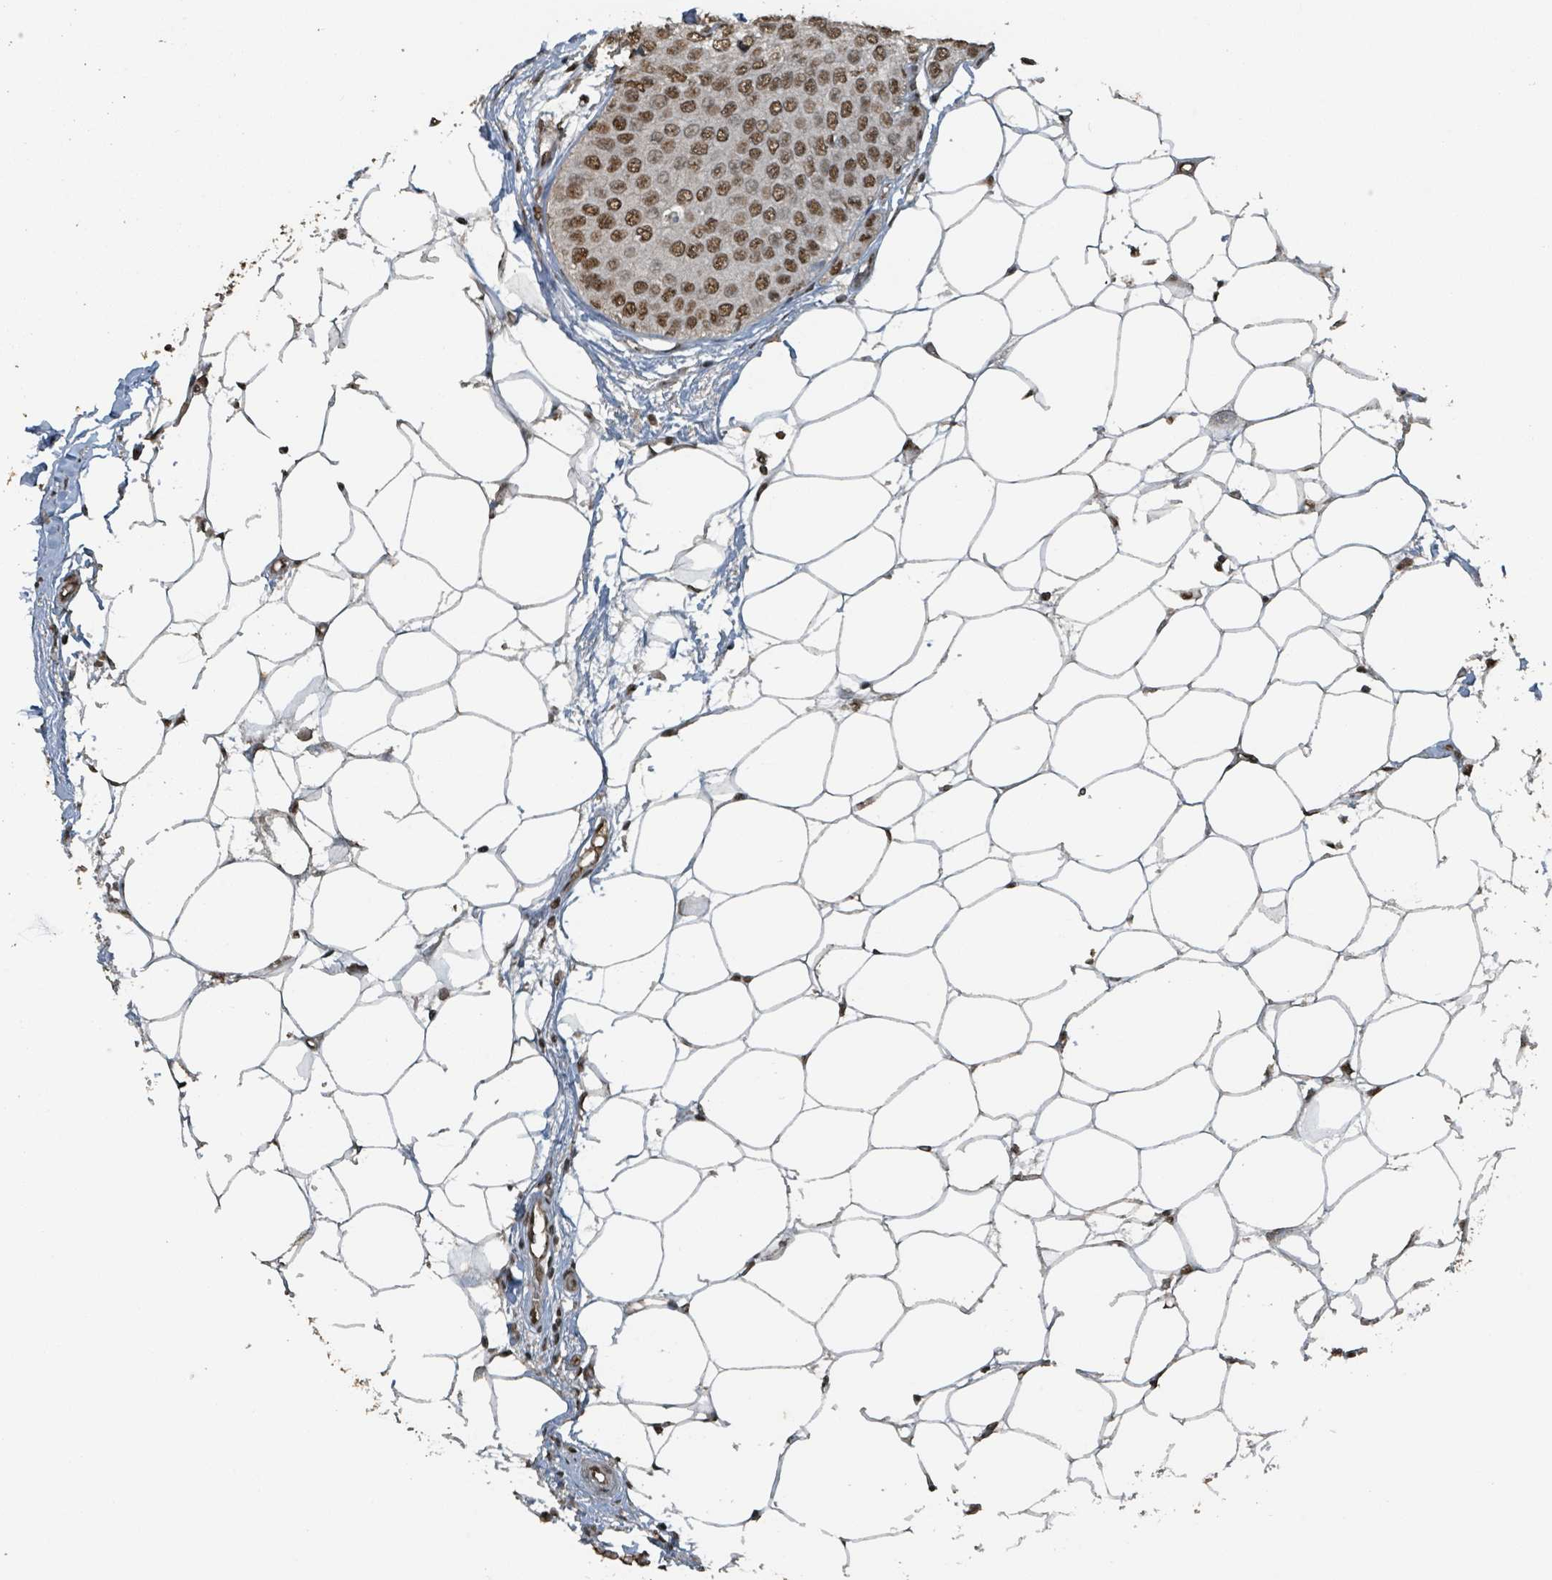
{"staining": {"intensity": "moderate", "quantity": ">75%", "location": "nuclear"}, "tissue": "breast cancer", "cell_type": "Tumor cells", "image_type": "cancer", "snomed": [{"axis": "morphology", "description": "Duct carcinoma"}, {"axis": "topography", "description": "Breast"}], "caption": "Moderate nuclear positivity for a protein is identified in about >75% of tumor cells of breast cancer using immunohistochemistry (IHC).", "gene": "PHIP", "patient": {"sex": "female", "age": 72}}